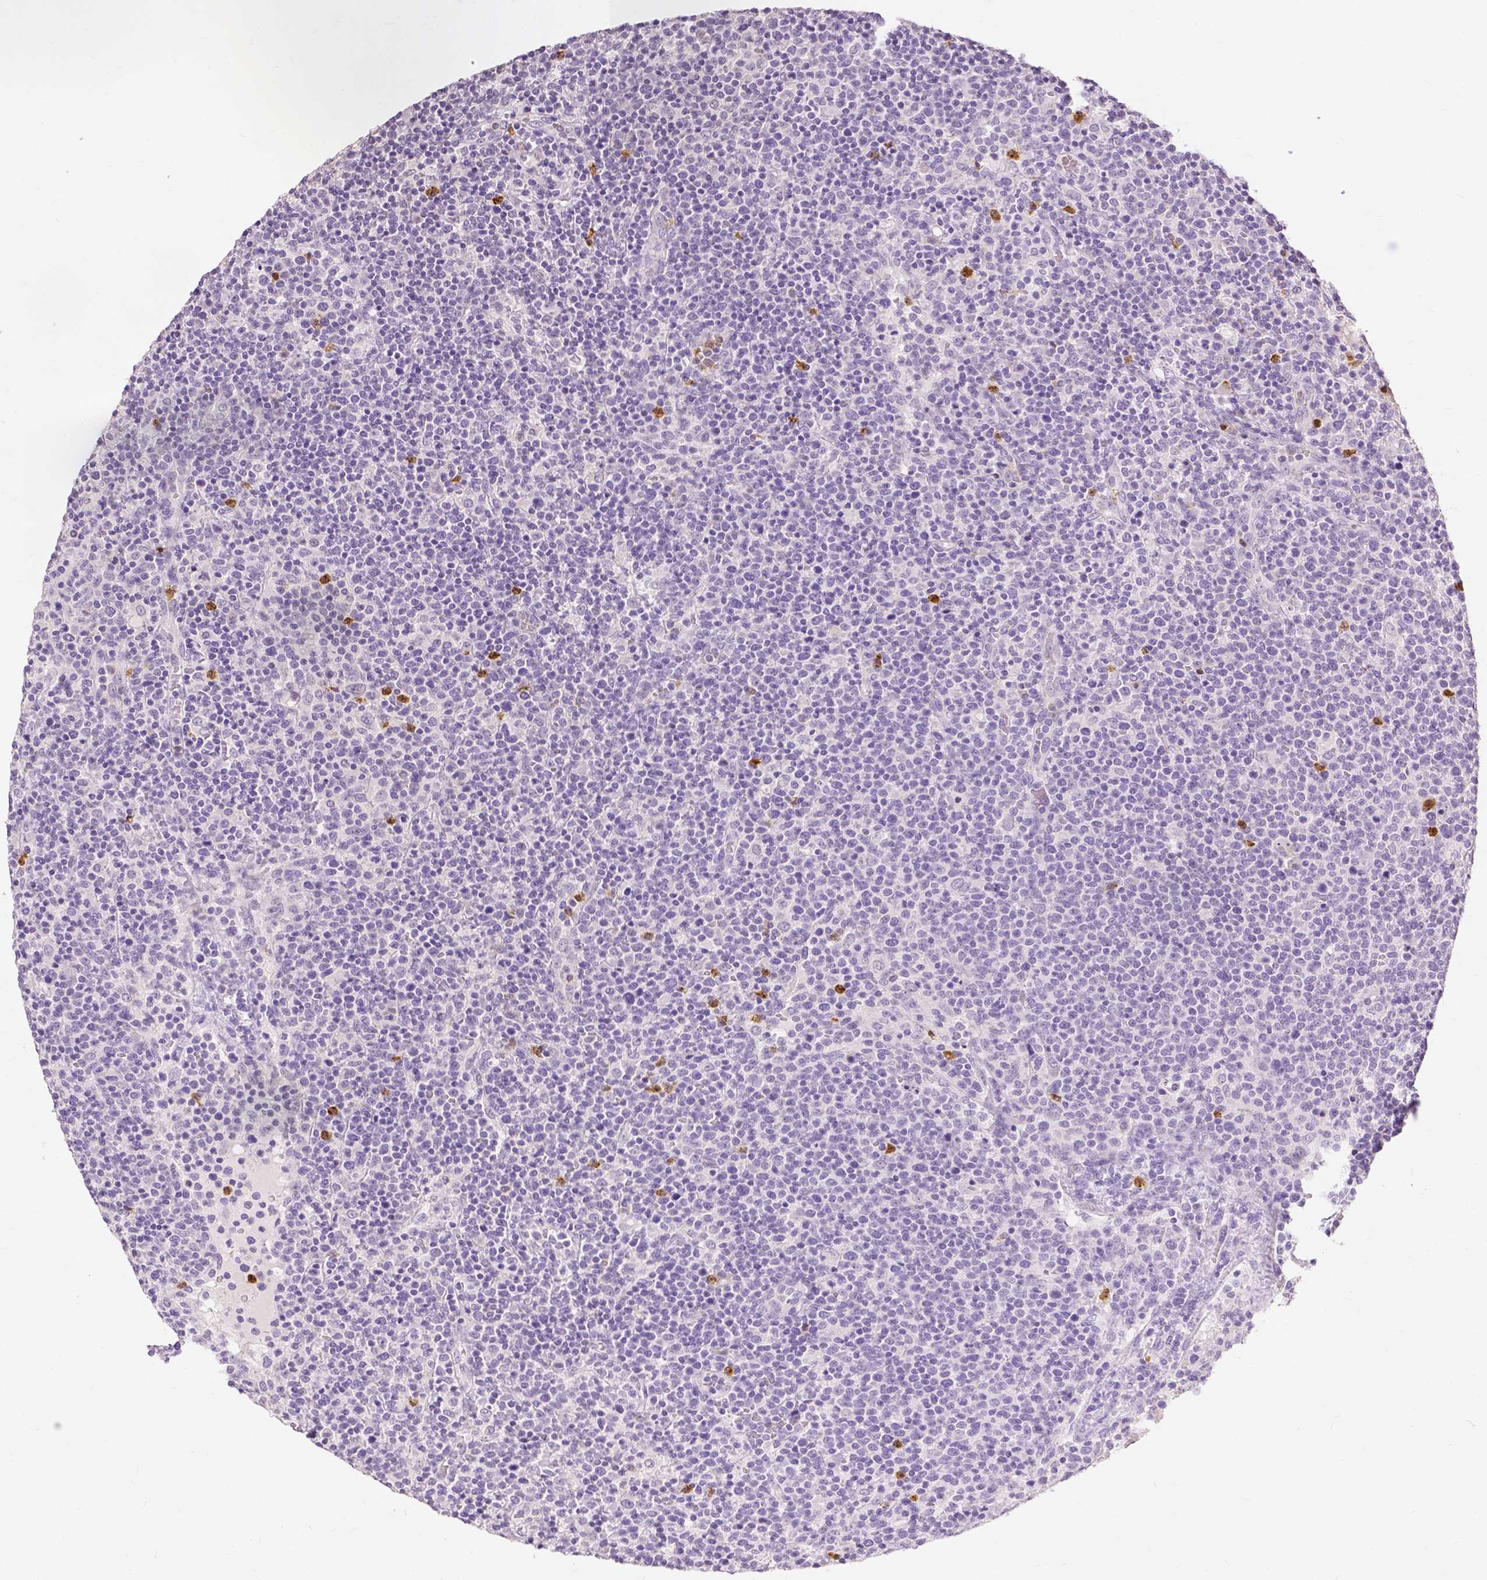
{"staining": {"intensity": "negative", "quantity": "none", "location": "none"}, "tissue": "lymphoma", "cell_type": "Tumor cells", "image_type": "cancer", "snomed": [{"axis": "morphology", "description": "Malignant lymphoma, non-Hodgkin's type, High grade"}, {"axis": "topography", "description": "Lymph node"}], "caption": "Tumor cells are negative for protein expression in human malignant lymphoma, non-Hodgkin's type (high-grade).", "gene": "CXCR2", "patient": {"sex": "male", "age": 61}}